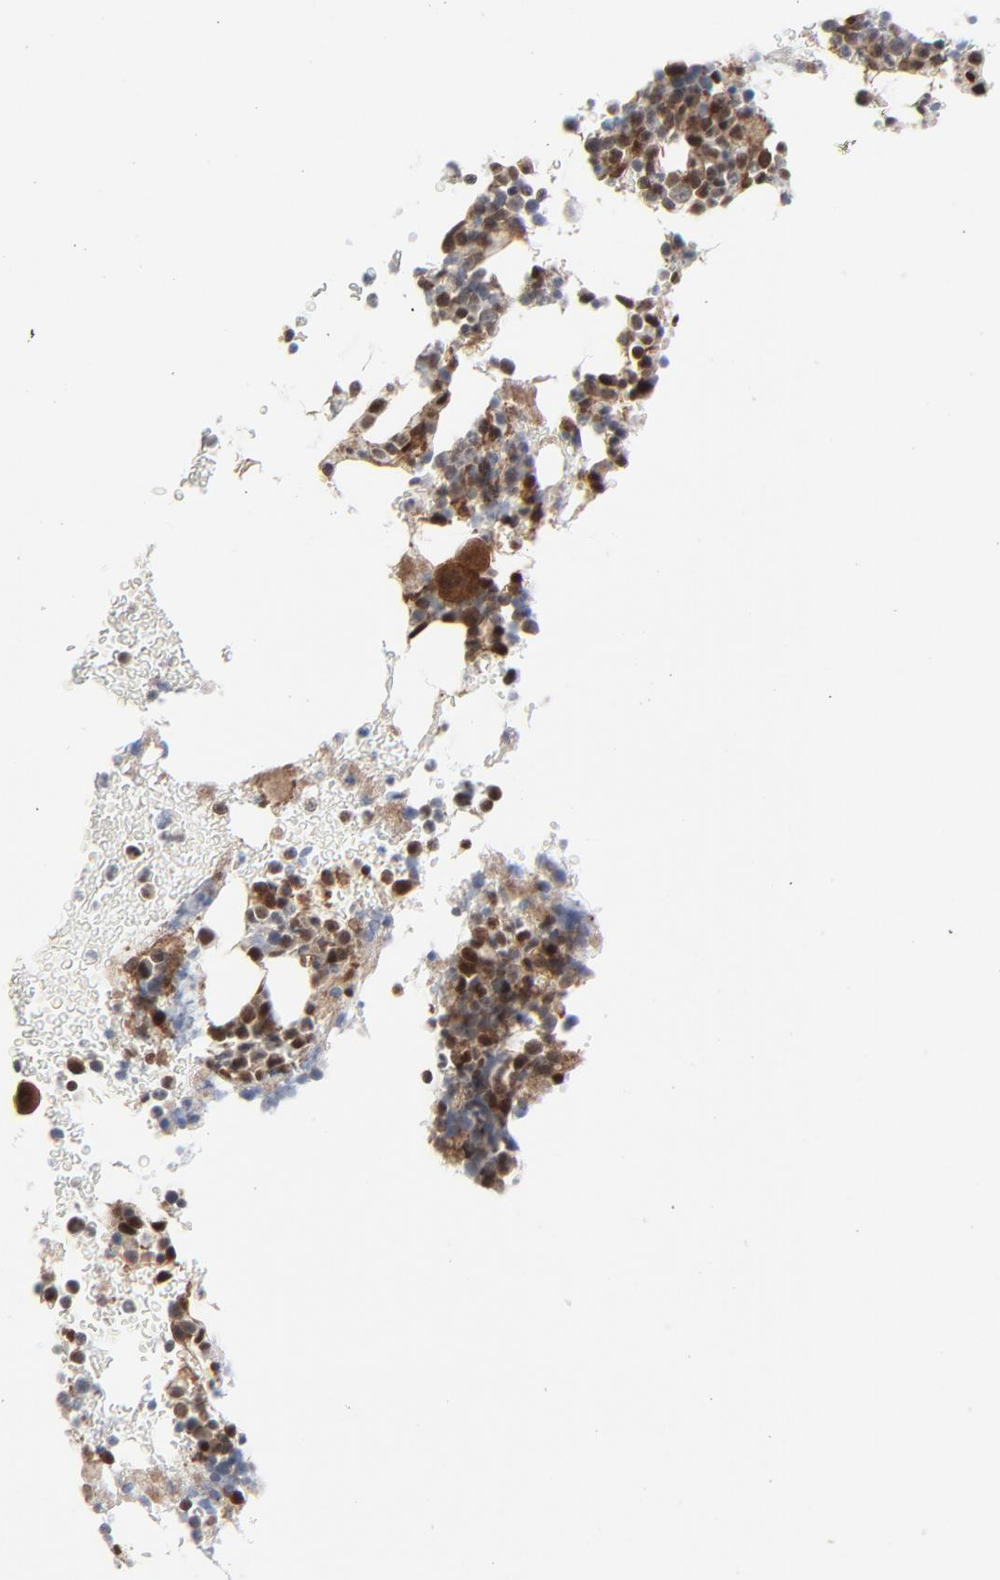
{"staining": {"intensity": "moderate", "quantity": ">75%", "location": "cytoplasmic/membranous,nuclear"}, "tissue": "bone marrow", "cell_type": "Hematopoietic cells", "image_type": "normal", "snomed": [{"axis": "morphology", "description": "Normal tissue, NOS"}, {"axis": "topography", "description": "Bone marrow"}], "caption": "Immunohistochemical staining of normal human bone marrow reveals moderate cytoplasmic/membranous,nuclear protein staining in about >75% of hematopoietic cells. Using DAB (3,3'-diaminobenzidine) (brown) and hematoxylin (blue) stains, captured at high magnification using brightfield microscopy.", "gene": "AKT1", "patient": {"sex": "male", "age": 17}}